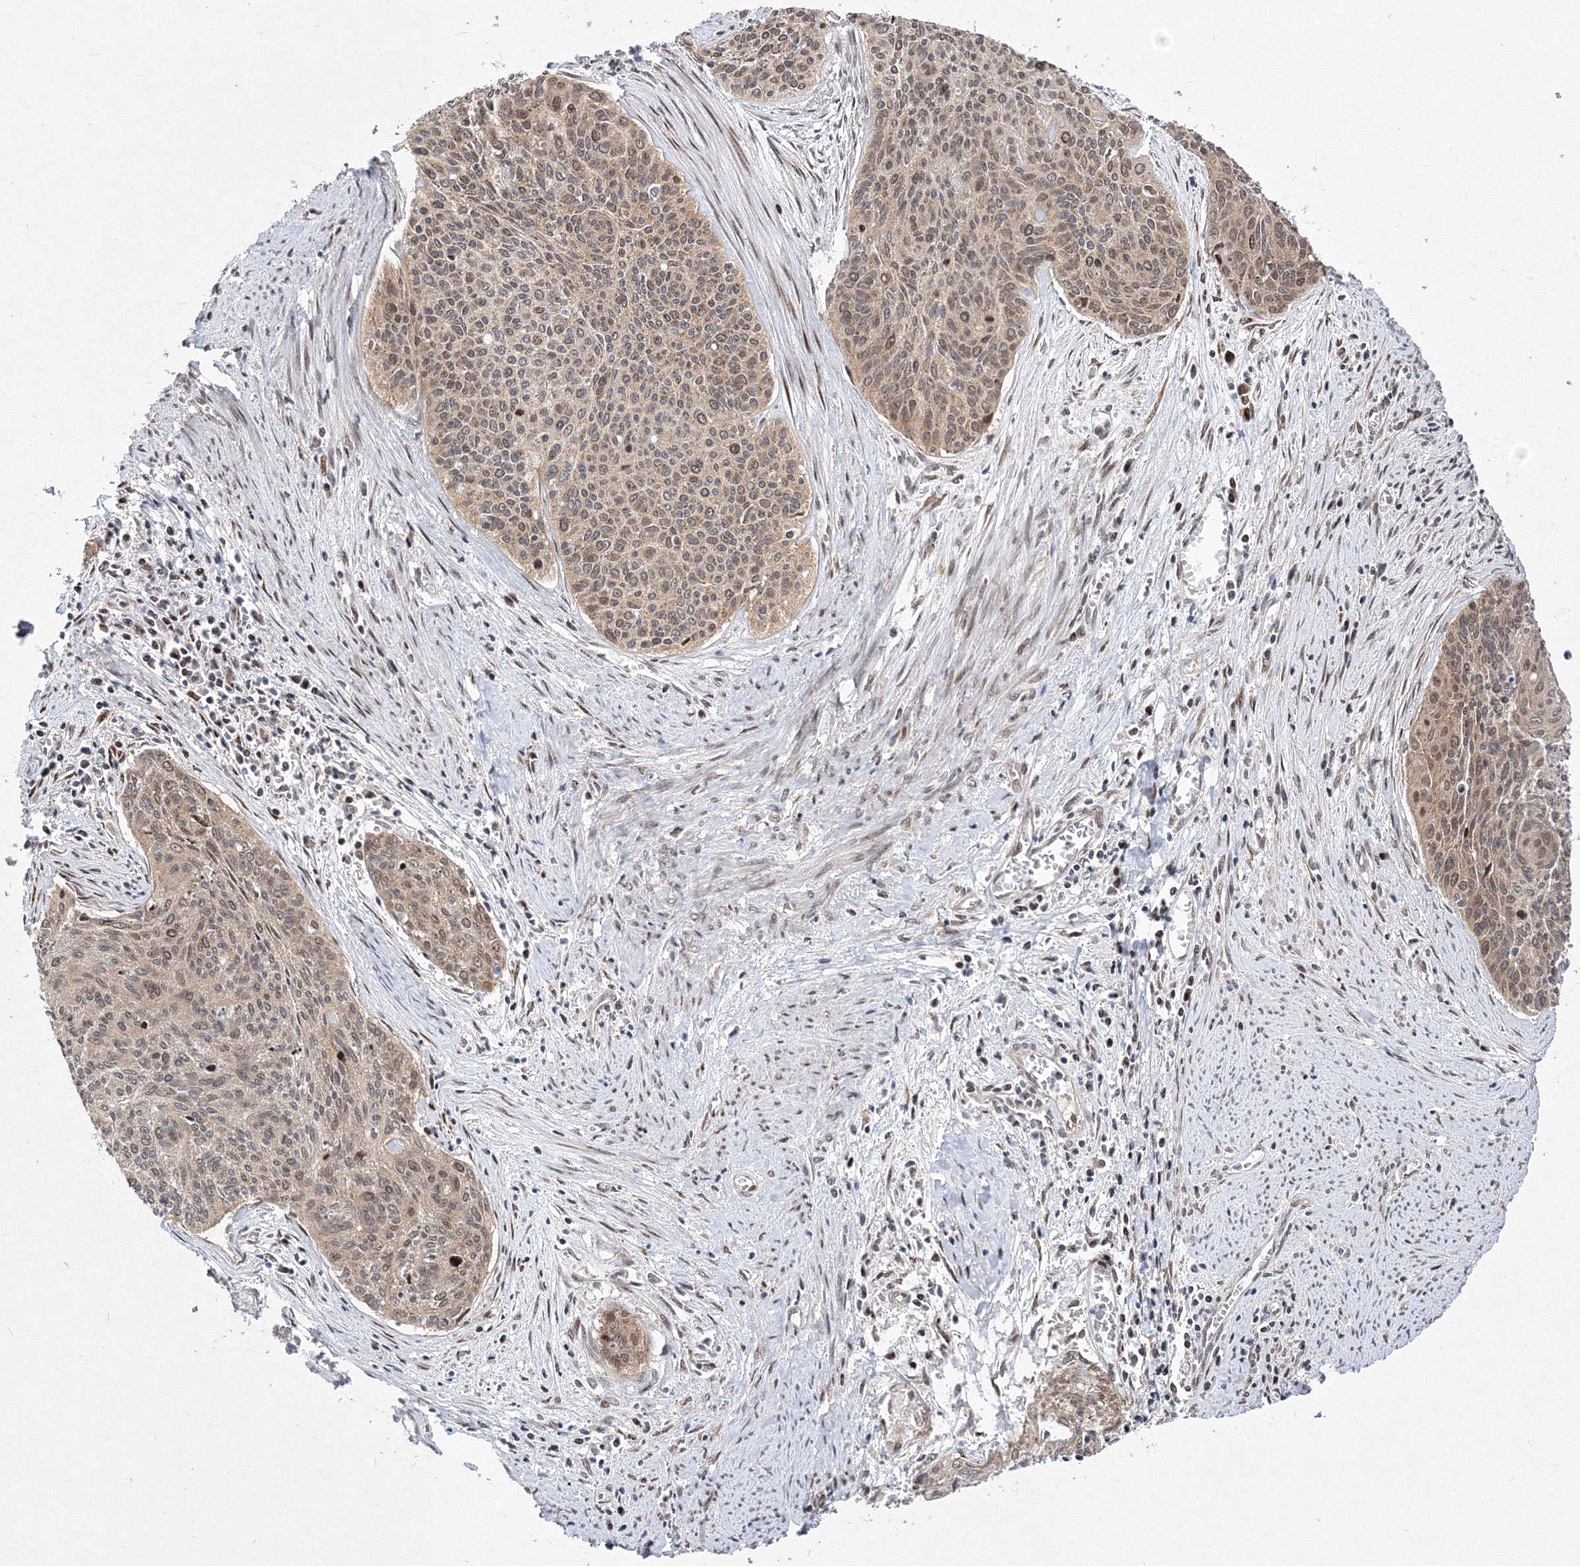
{"staining": {"intensity": "moderate", "quantity": ">75%", "location": "cytoplasmic/membranous,nuclear"}, "tissue": "cervical cancer", "cell_type": "Tumor cells", "image_type": "cancer", "snomed": [{"axis": "morphology", "description": "Squamous cell carcinoma, NOS"}, {"axis": "topography", "description": "Cervix"}], "caption": "Immunohistochemical staining of cervical cancer (squamous cell carcinoma) displays medium levels of moderate cytoplasmic/membranous and nuclear staining in approximately >75% of tumor cells.", "gene": "GPN1", "patient": {"sex": "female", "age": 55}}